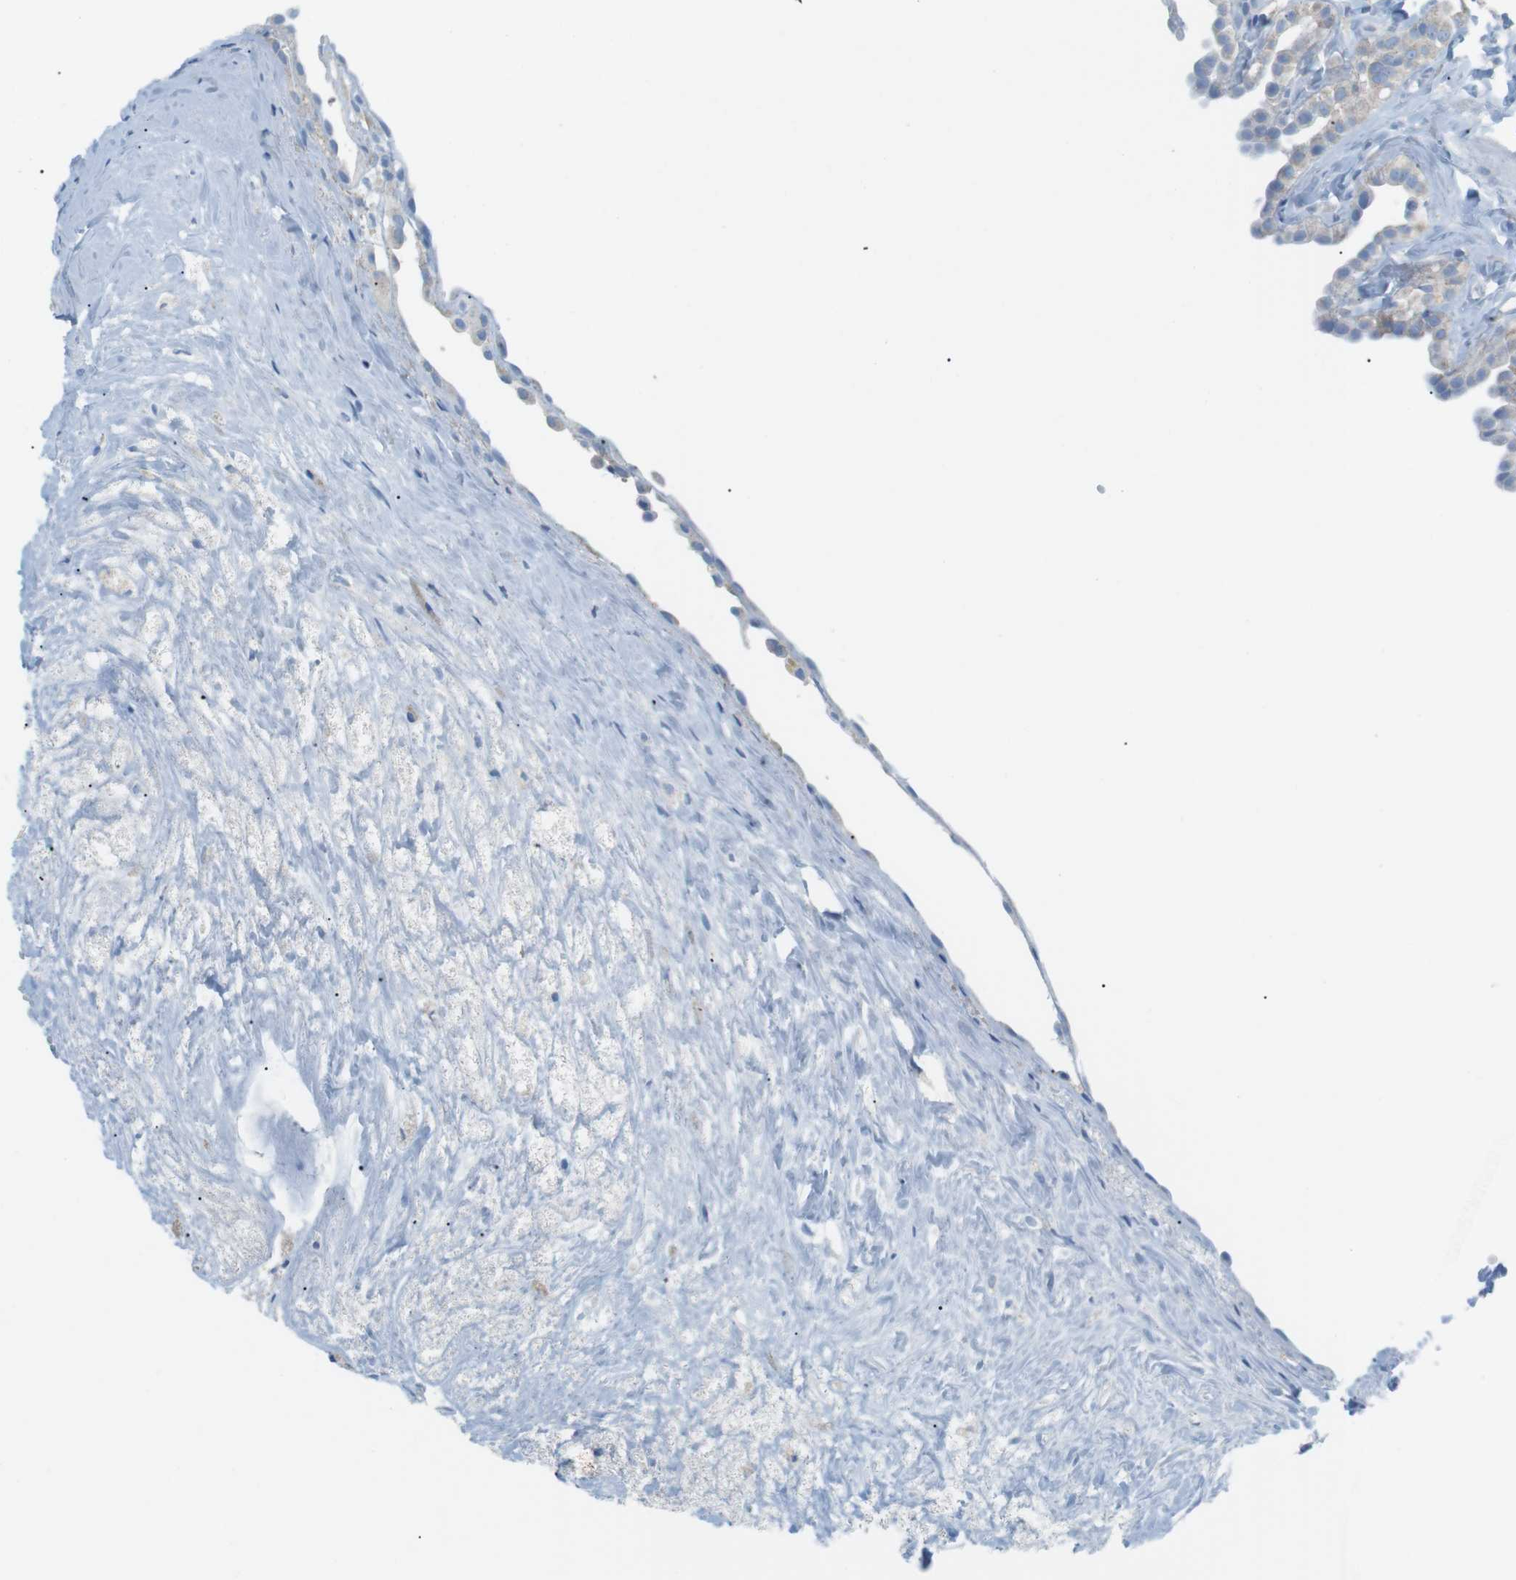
{"staining": {"intensity": "weak", "quantity": "<25%", "location": "cytoplasmic/membranous"}, "tissue": "fallopian tube", "cell_type": "Glandular cells", "image_type": "normal", "snomed": [{"axis": "morphology", "description": "Normal tissue, NOS"}, {"axis": "topography", "description": "Fallopian tube"}, {"axis": "topography", "description": "Placenta"}], "caption": "Histopathology image shows no protein staining in glandular cells of normal fallopian tube. (DAB (3,3'-diaminobenzidine) immunohistochemistry, high magnification).", "gene": "VAMP1", "patient": {"sex": "female", "age": 34}}